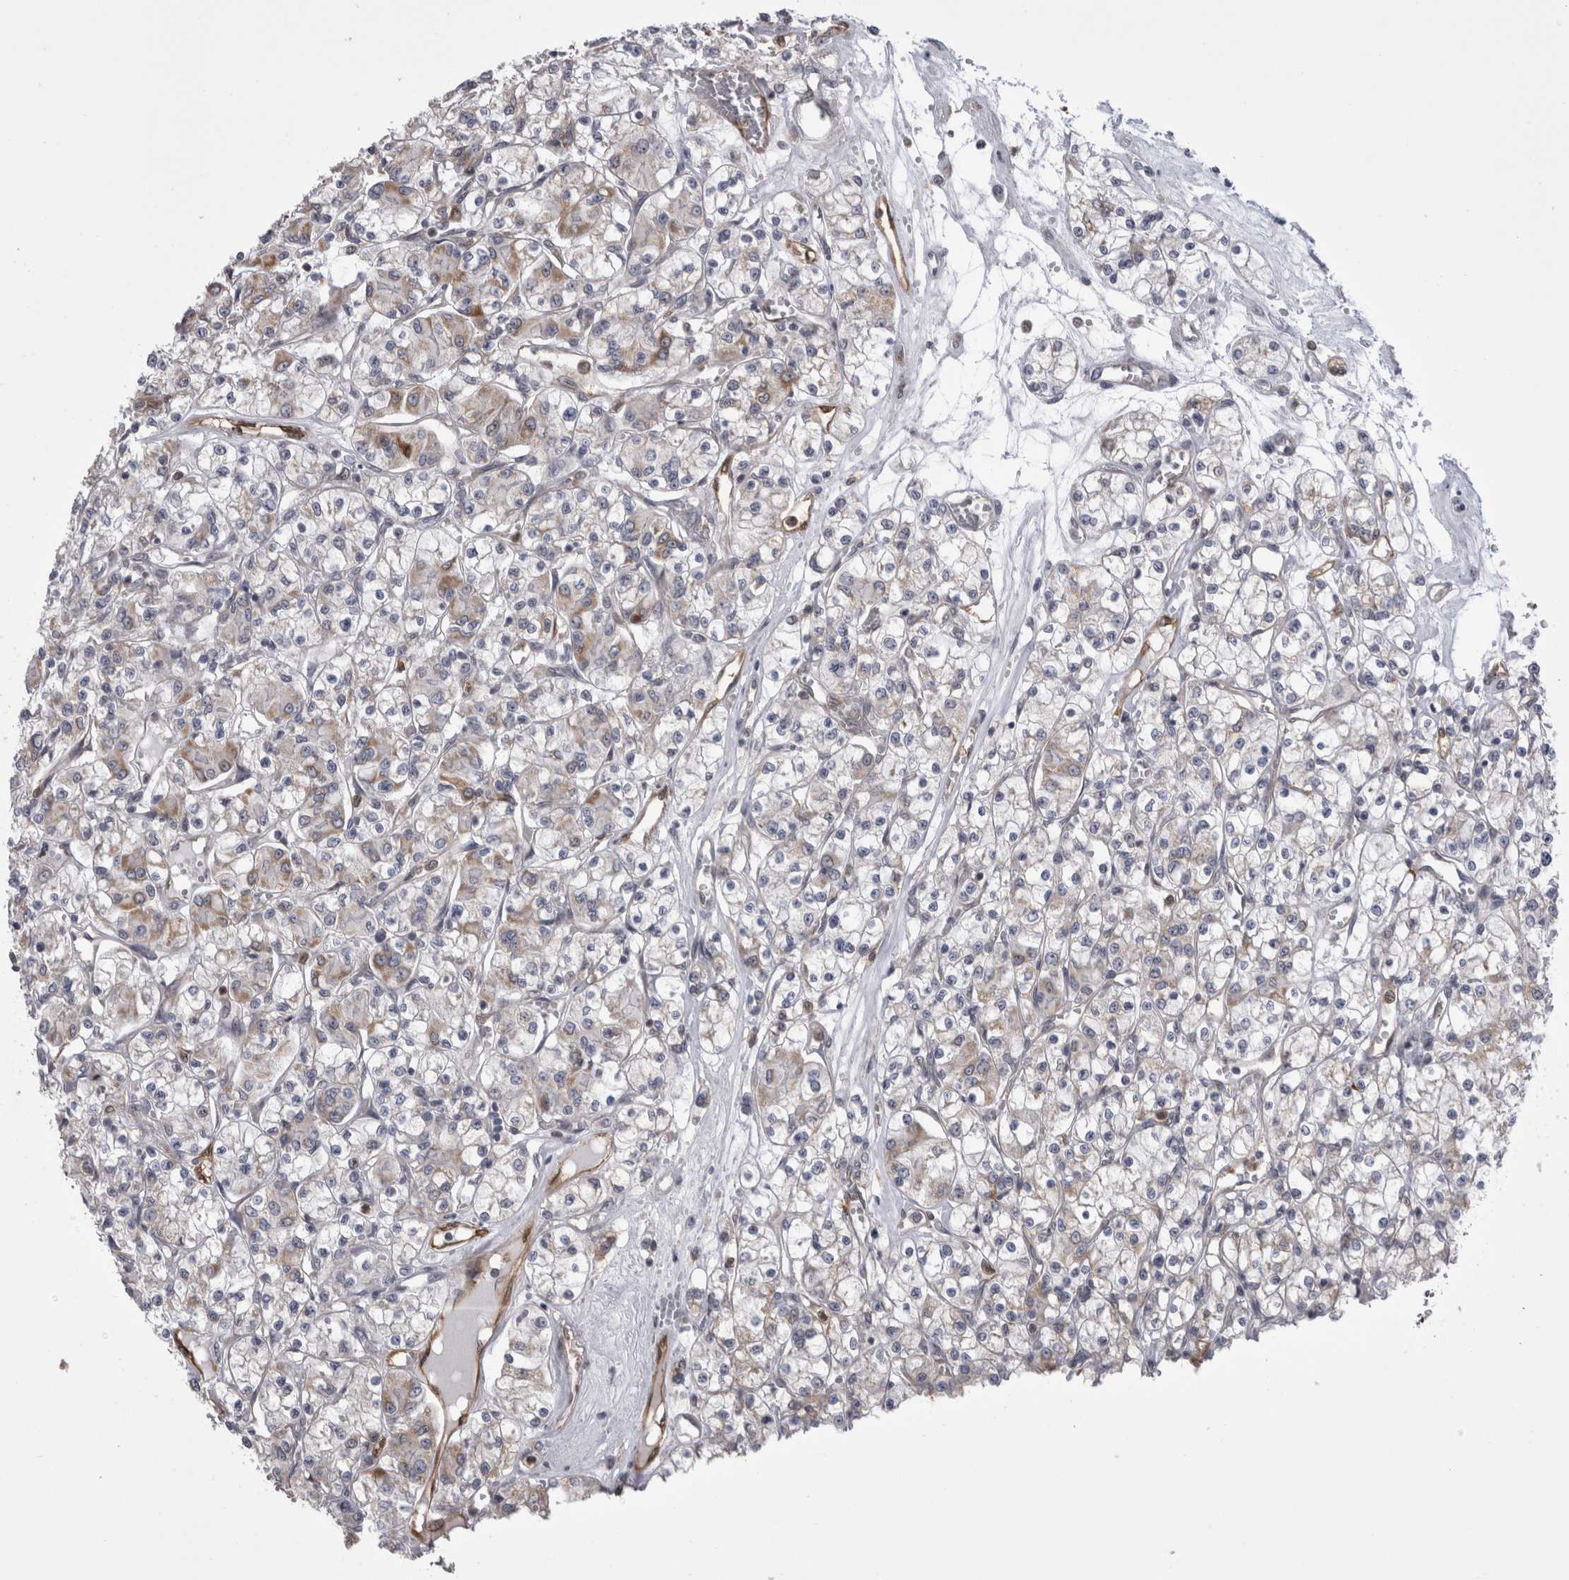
{"staining": {"intensity": "weak", "quantity": "25%-75%", "location": "cytoplasmic/membranous"}, "tissue": "renal cancer", "cell_type": "Tumor cells", "image_type": "cancer", "snomed": [{"axis": "morphology", "description": "Adenocarcinoma, NOS"}, {"axis": "topography", "description": "Kidney"}], "caption": "A low amount of weak cytoplasmic/membranous expression is present in approximately 25%-75% of tumor cells in renal cancer (adenocarcinoma) tissue.", "gene": "CHIC2", "patient": {"sex": "female", "age": 59}}